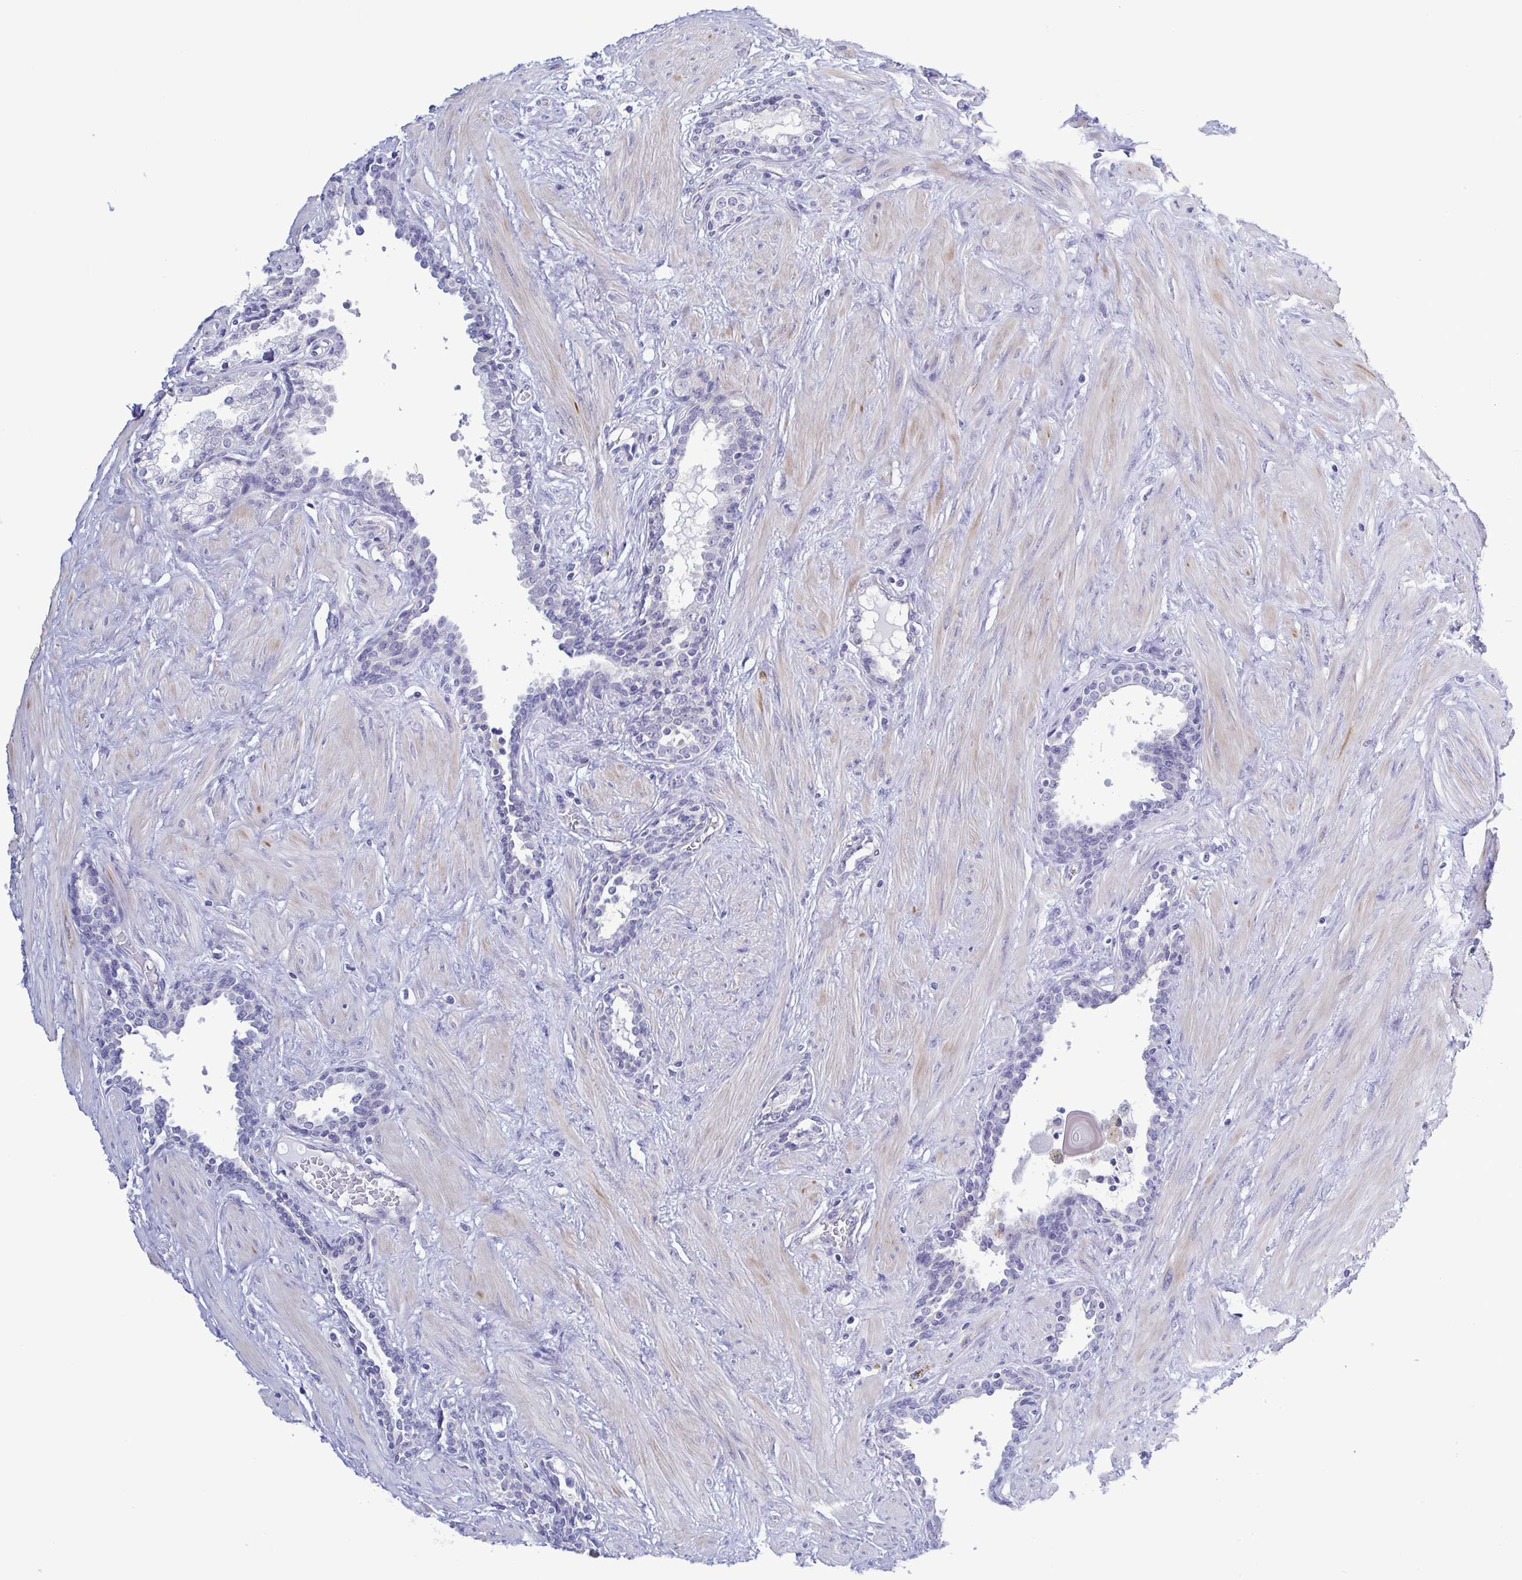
{"staining": {"intensity": "negative", "quantity": "none", "location": "none"}, "tissue": "prostate", "cell_type": "Glandular cells", "image_type": "normal", "snomed": [{"axis": "morphology", "description": "Normal tissue, NOS"}, {"axis": "topography", "description": "Prostate"}], "caption": "IHC of benign prostate demonstrates no positivity in glandular cells.", "gene": "TEX12", "patient": {"sex": "male", "age": 55}}